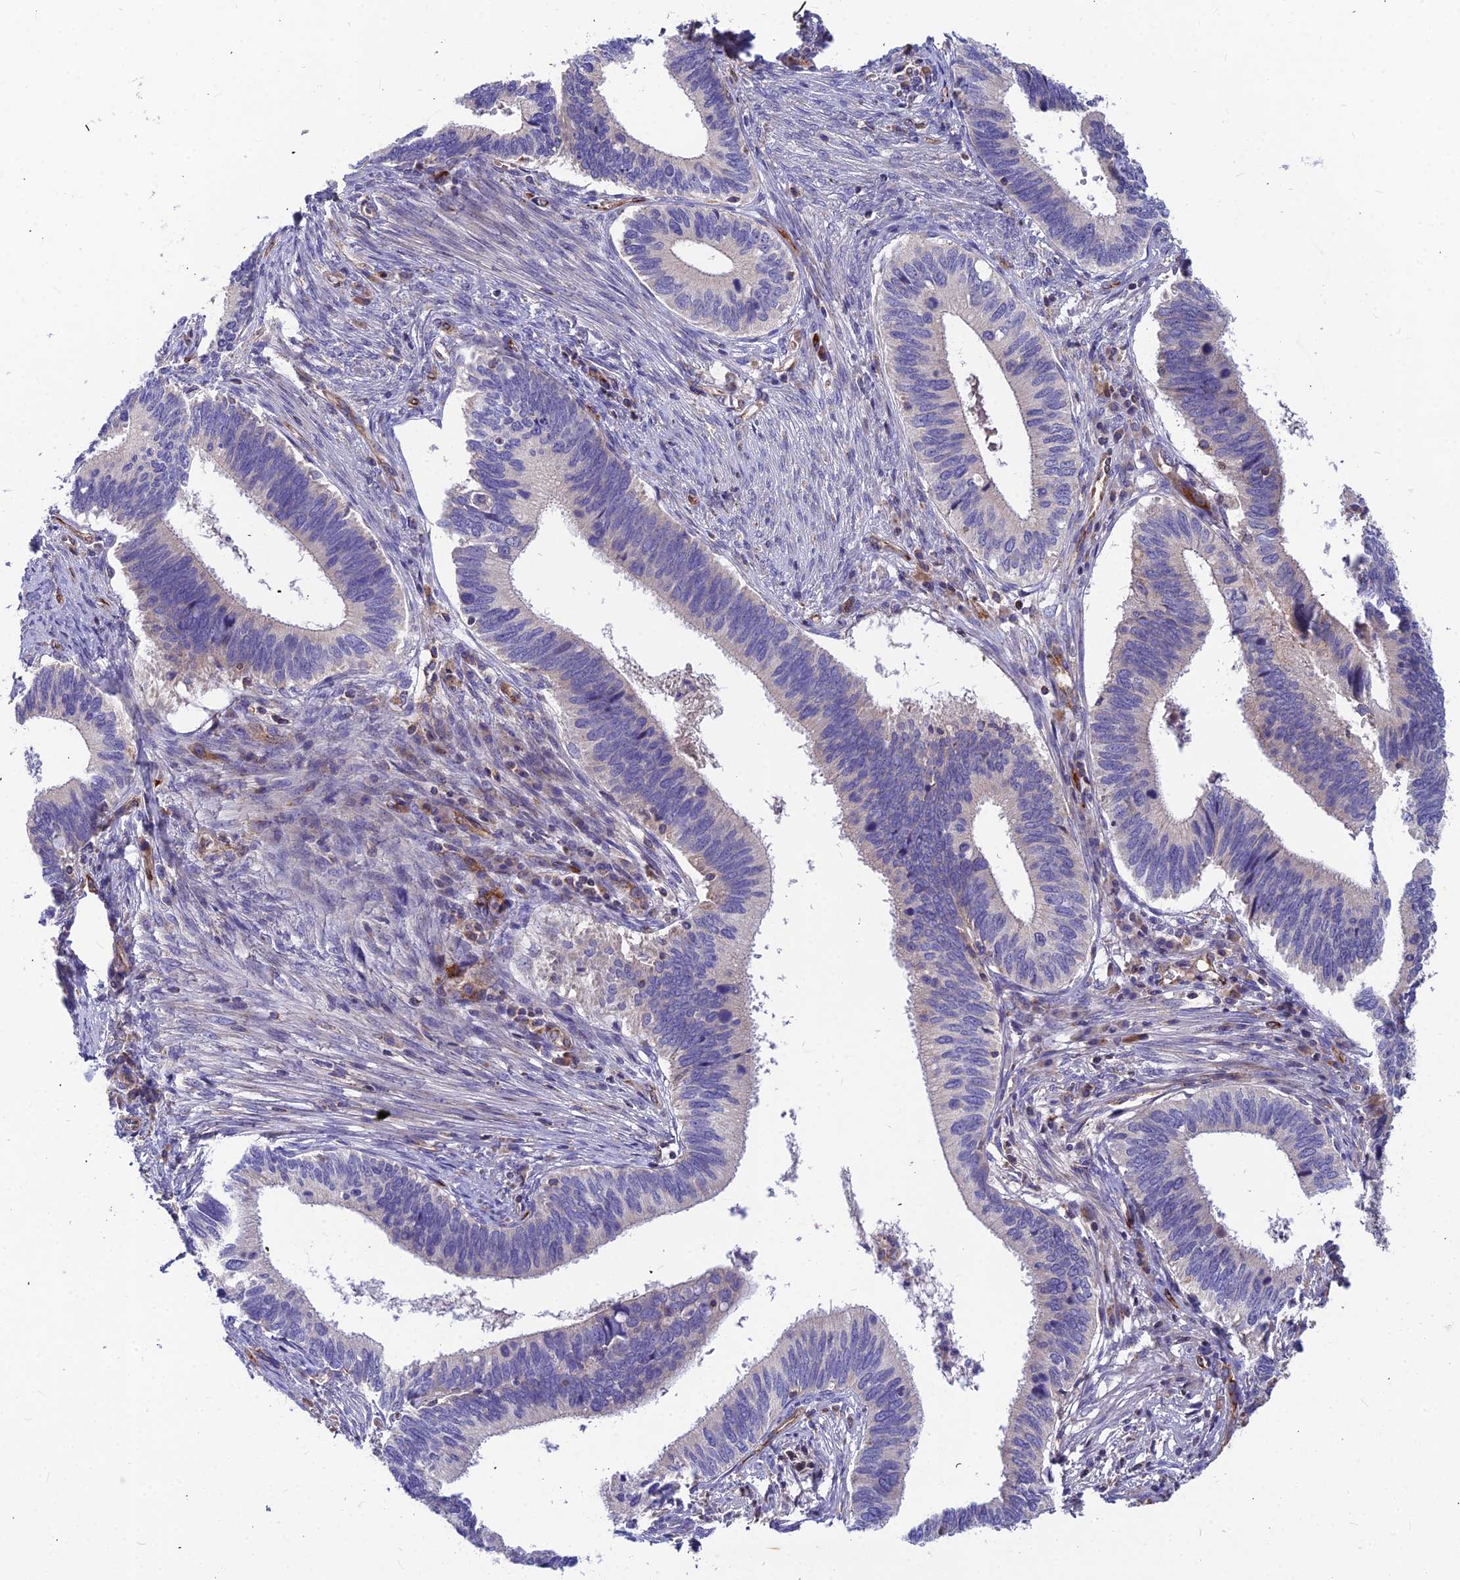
{"staining": {"intensity": "negative", "quantity": "none", "location": "none"}, "tissue": "cervical cancer", "cell_type": "Tumor cells", "image_type": "cancer", "snomed": [{"axis": "morphology", "description": "Adenocarcinoma, NOS"}, {"axis": "topography", "description": "Cervix"}], "caption": "An IHC photomicrograph of cervical cancer is shown. There is no staining in tumor cells of cervical cancer.", "gene": "ASPHD1", "patient": {"sex": "female", "age": 42}}